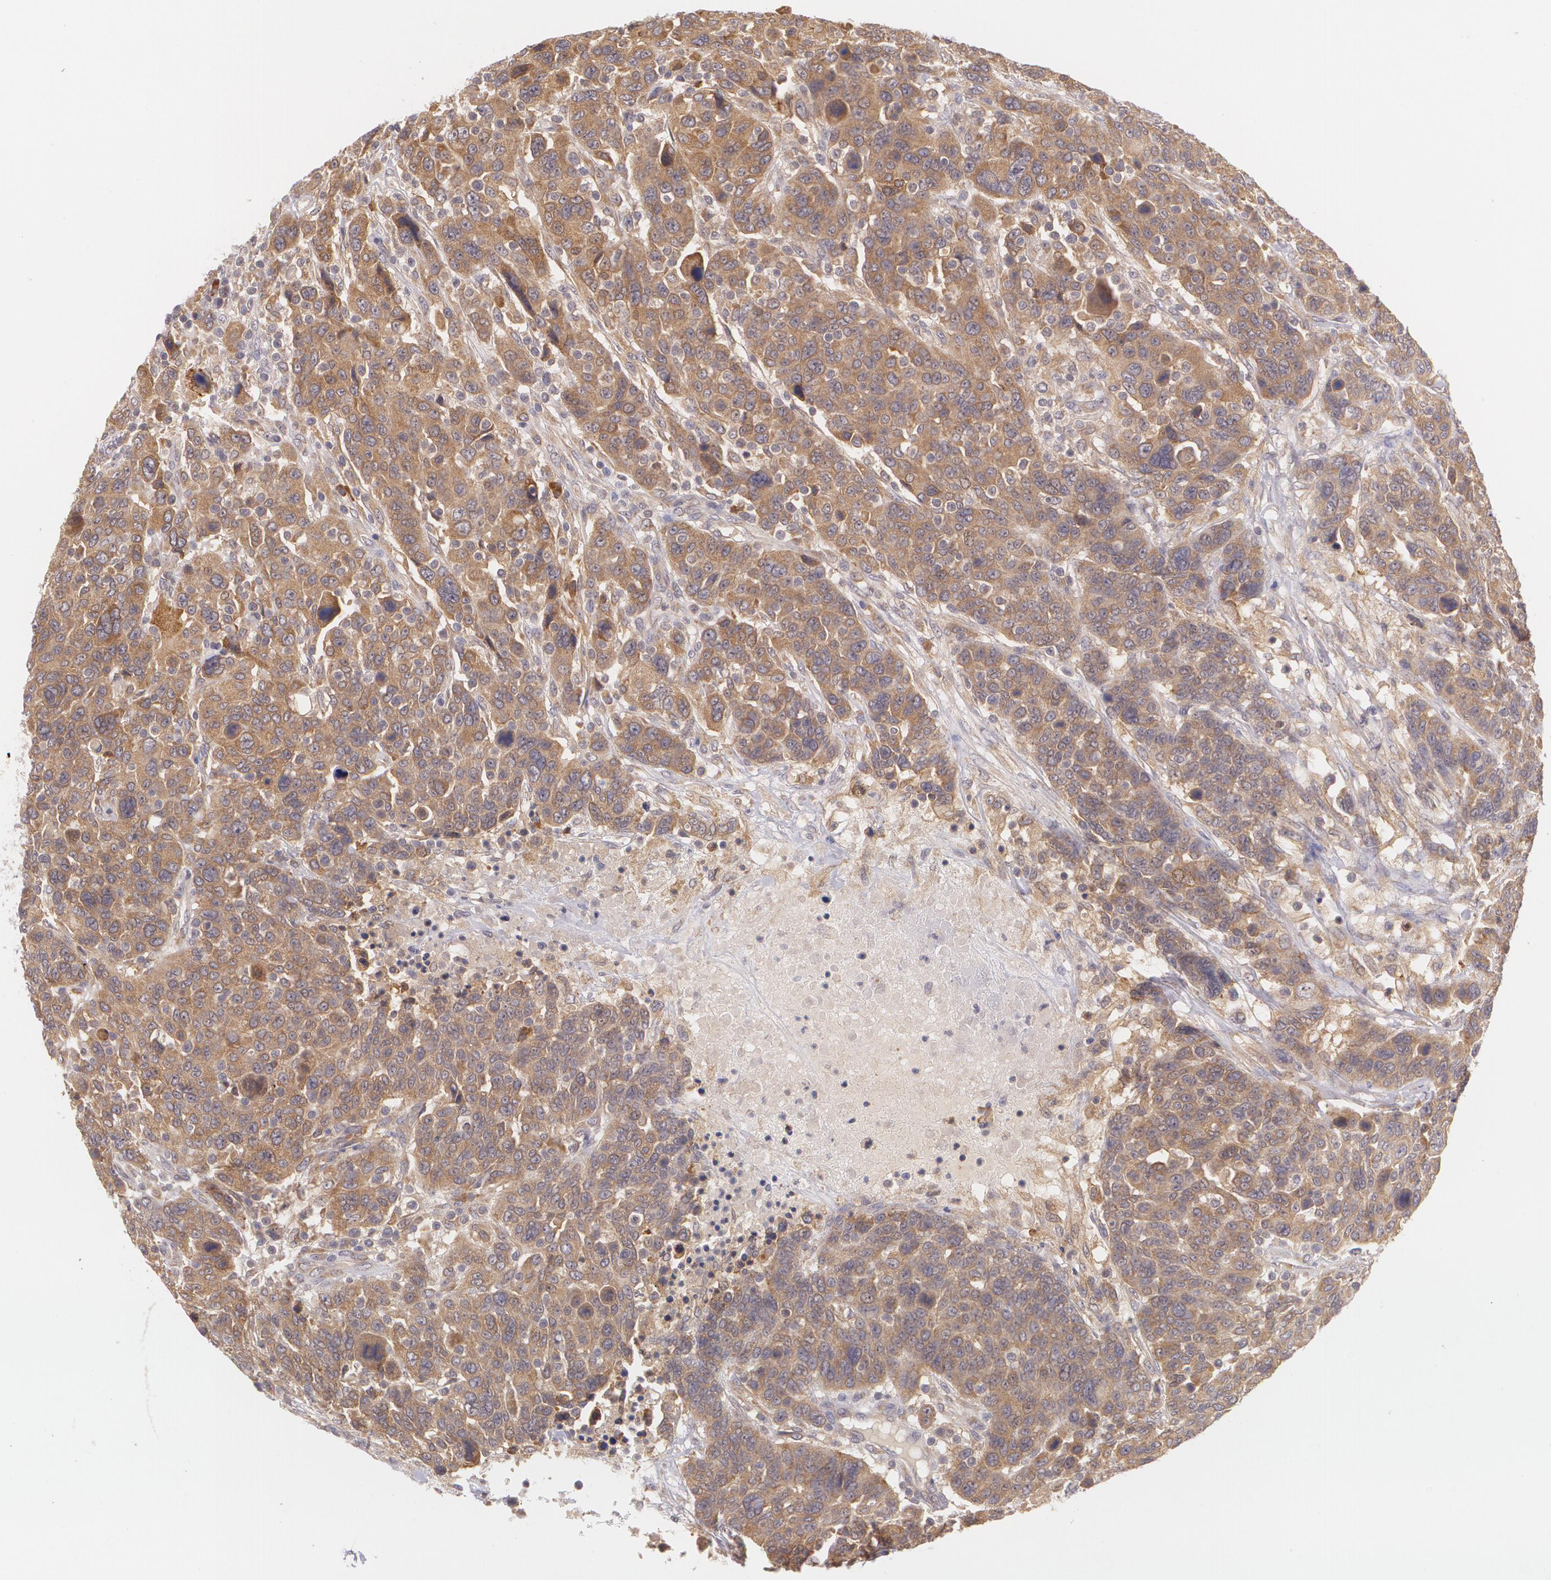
{"staining": {"intensity": "moderate", "quantity": ">75%", "location": "cytoplasmic/membranous"}, "tissue": "breast cancer", "cell_type": "Tumor cells", "image_type": "cancer", "snomed": [{"axis": "morphology", "description": "Duct carcinoma"}, {"axis": "topography", "description": "Breast"}], "caption": "A brown stain shows moderate cytoplasmic/membranous staining of a protein in human breast cancer tumor cells.", "gene": "CCL17", "patient": {"sex": "female", "age": 37}}